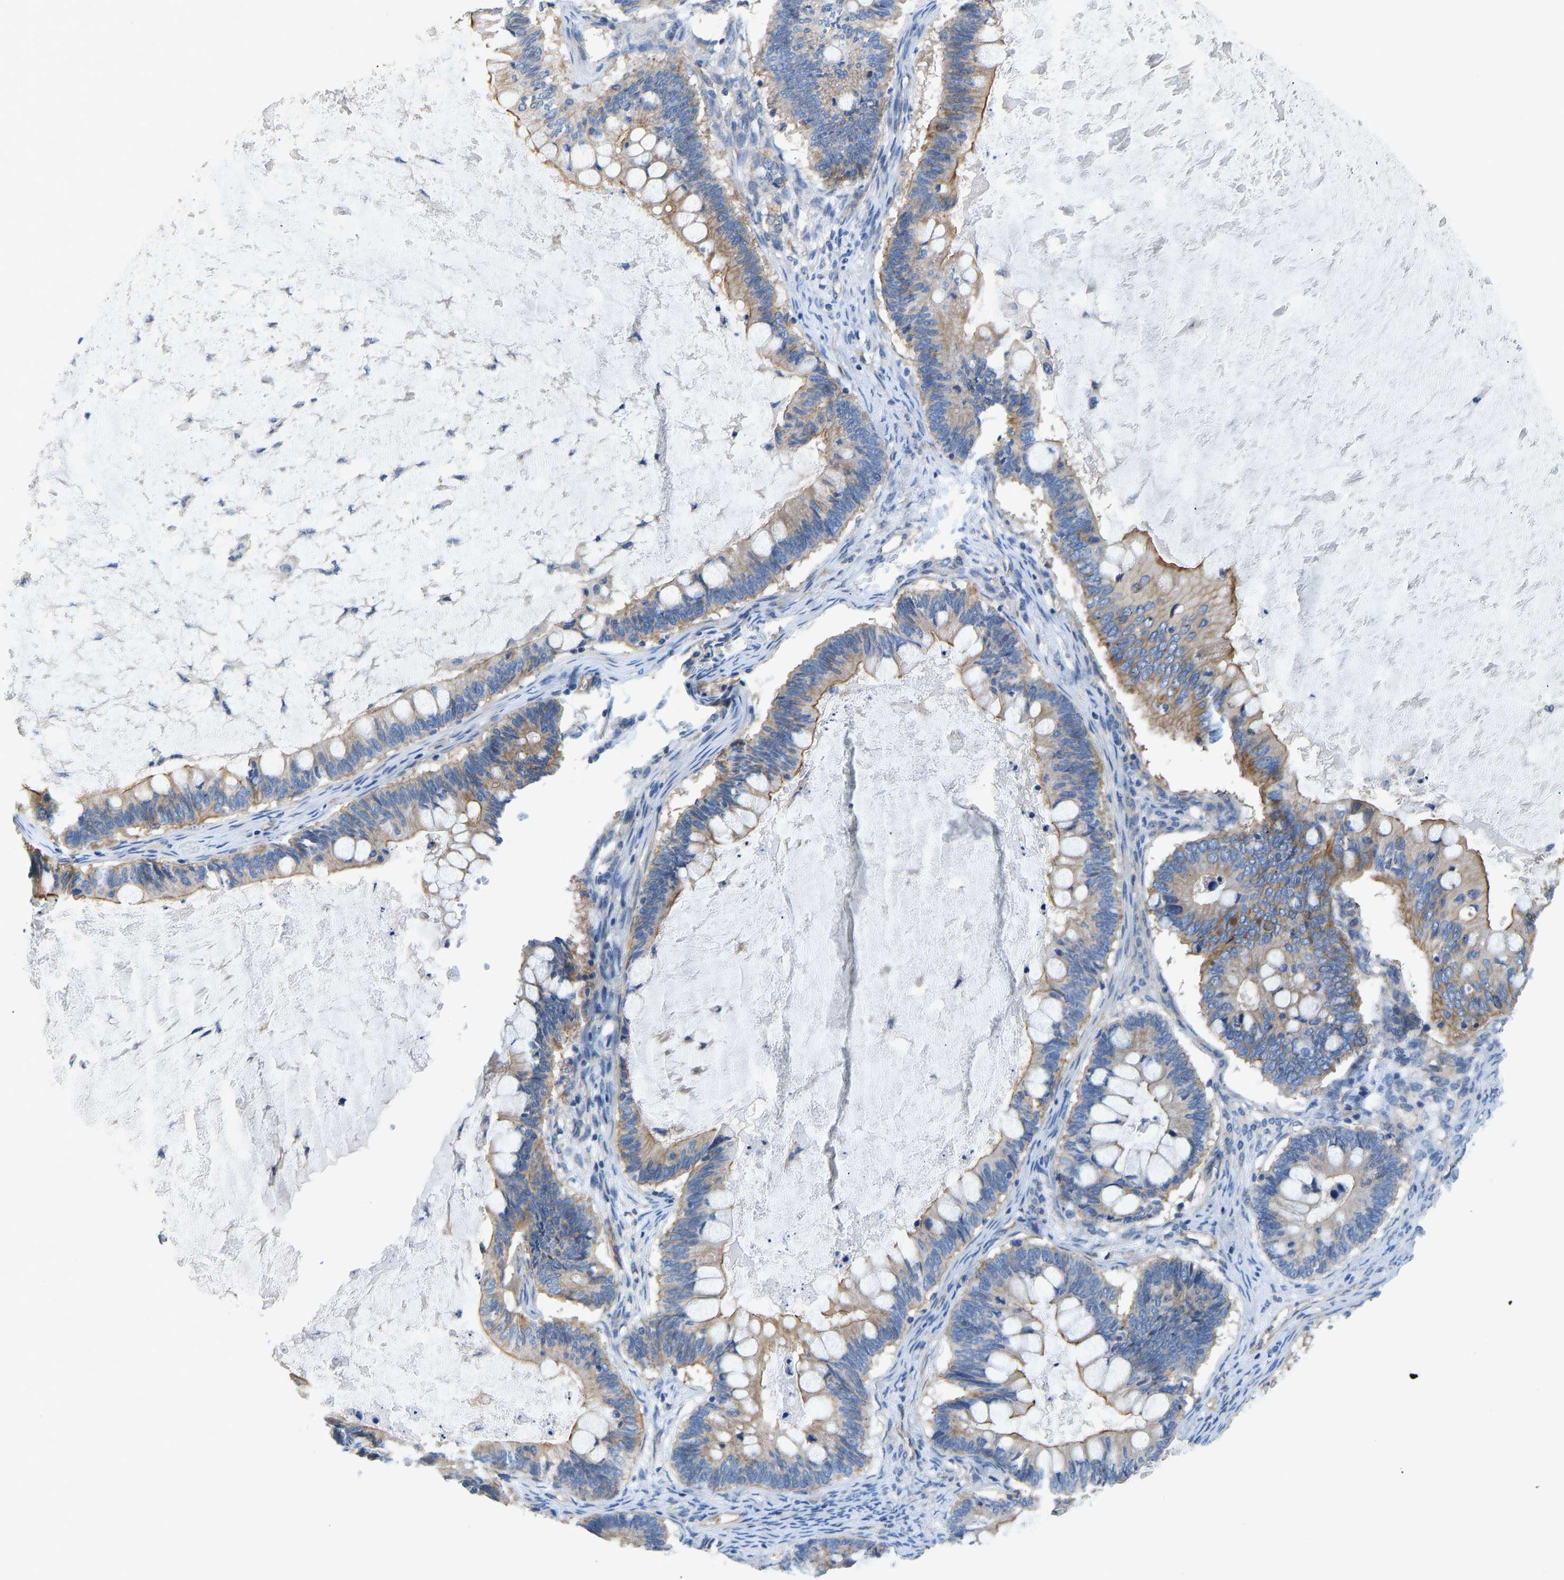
{"staining": {"intensity": "moderate", "quantity": ">75%", "location": "cytoplasmic/membranous"}, "tissue": "ovarian cancer", "cell_type": "Tumor cells", "image_type": "cancer", "snomed": [{"axis": "morphology", "description": "Cystadenocarcinoma, mucinous, NOS"}, {"axis": "topography", "description": "Ovary"}], "caption": "A brown stain shows moderate cytoplasmic/membranous staining of a protein in human mucinous cystadenocarcinoma (ovarian) tumor cells. (Brightfield microscopy of DAB IHC at high magnification).", "gene": "CHAD", "patient": {"sex": "female", "age": 61}}